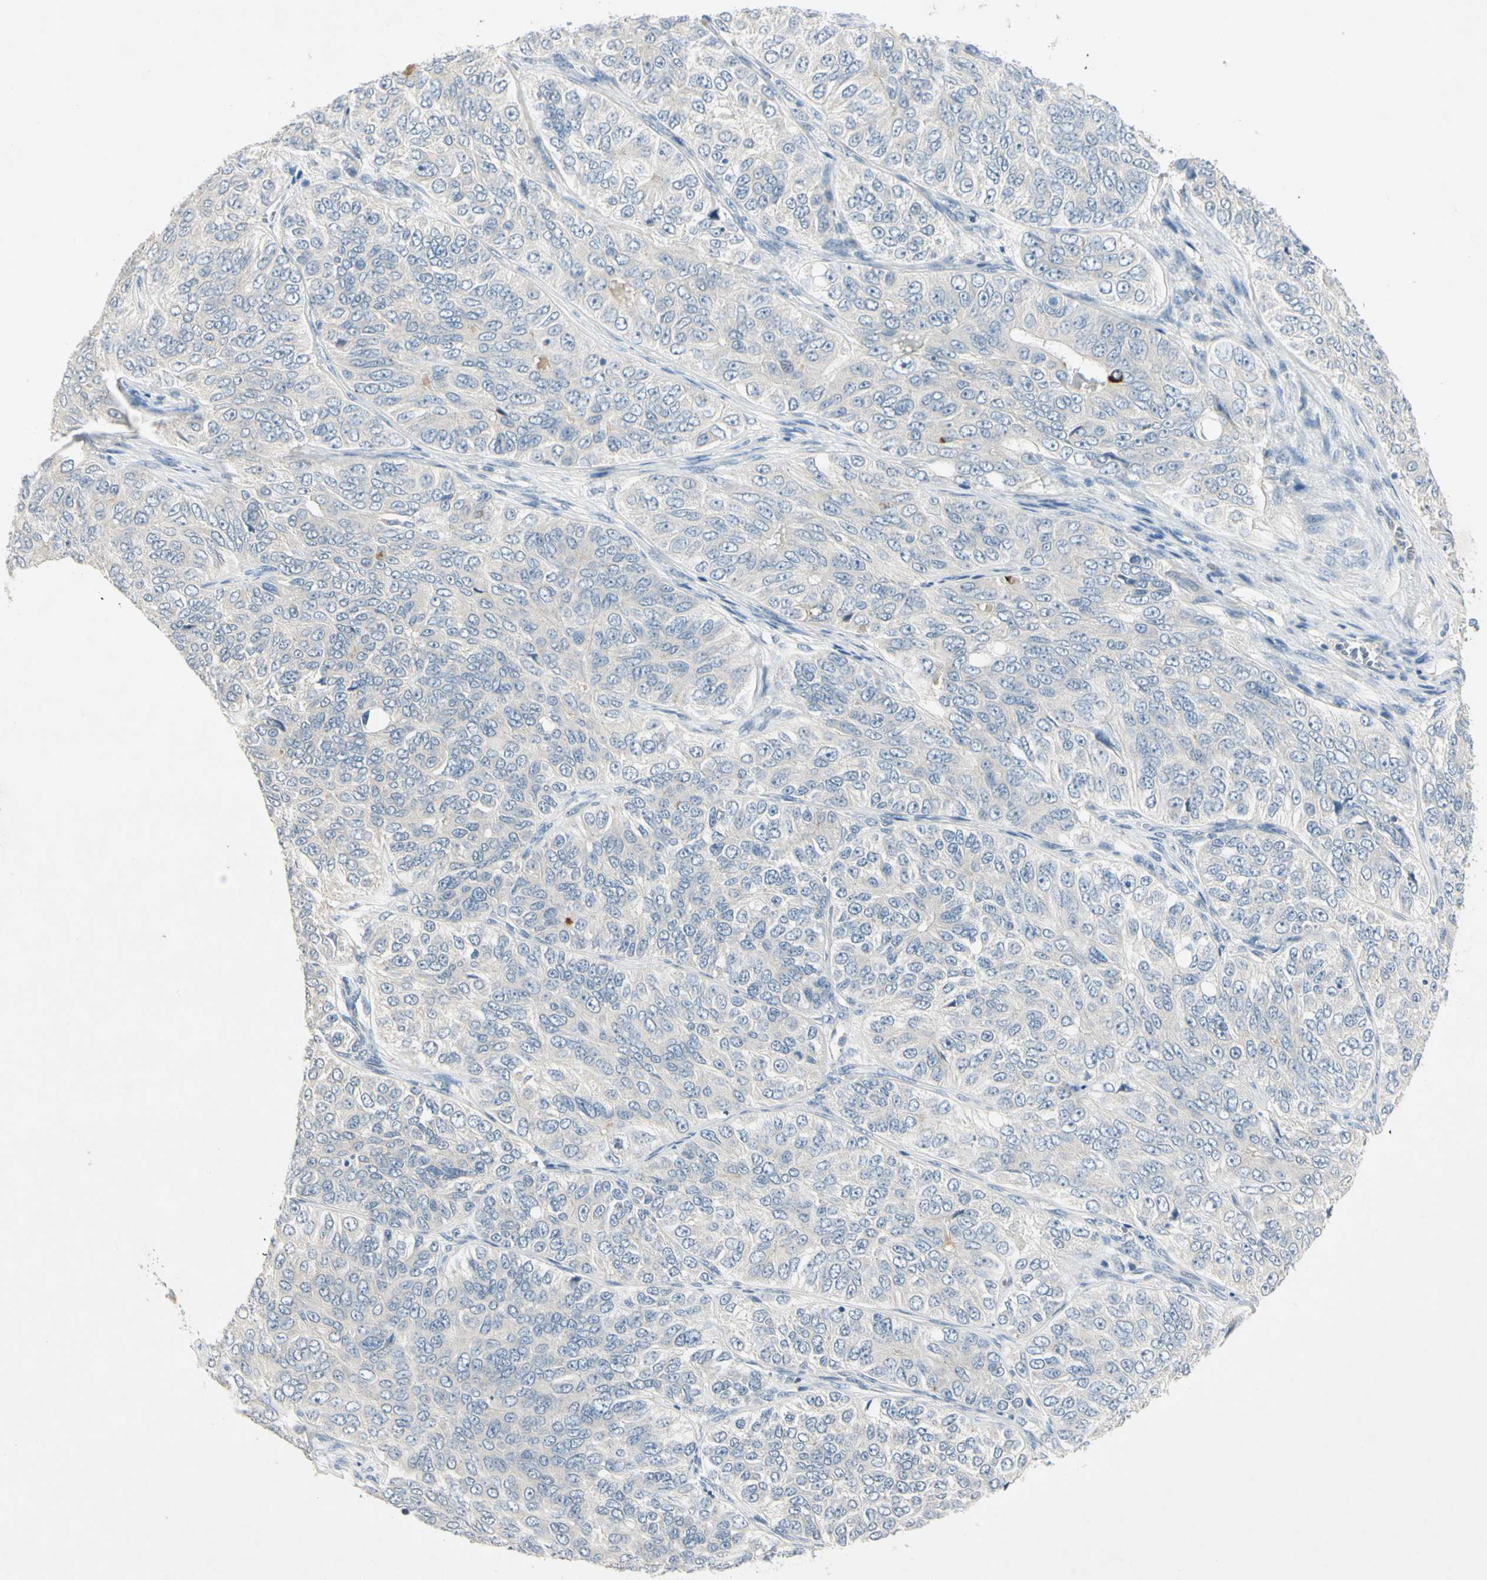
{"staining": {"intensity": "negative", "quantity": "none", "location": "none"}, "tissue": "ovarian cancer", "cell_type": "Tumor cells", "image_type": "cancer", "snomed": [{"axis": "morphology", "description": "Carcinoma, endometroid"}, {"axis": "topography", "description": "Ovary"}], "caption": "A histopathology image of ovarian cancer (endometroid carcinoma) stained for a protein shows no brown staining in tumor cells.", "gene": "PRSS21", "patient": {"sex": "female", "age": 51}}